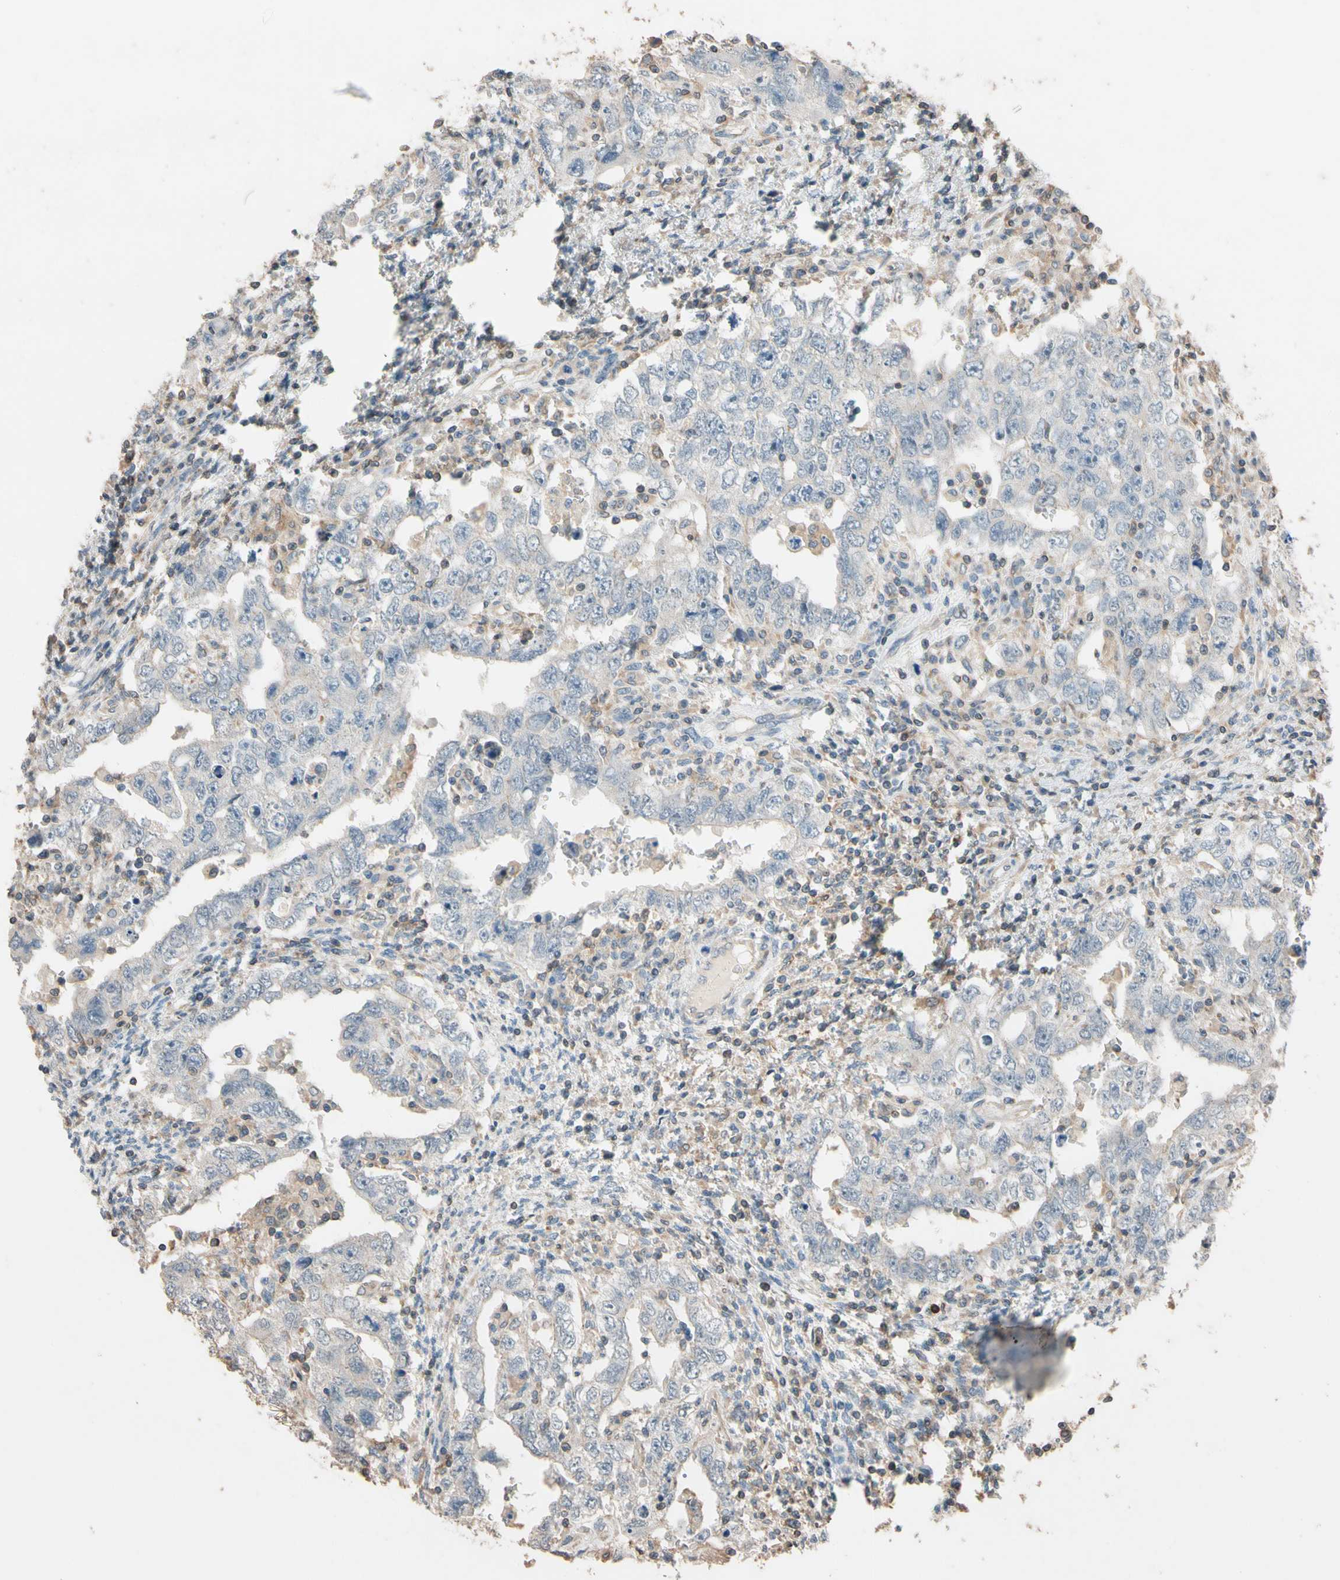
{"staining": {"intensity": "negative", "quantity": "none", "location": "none"}, "tissue": "testis cancer", "cell_type": "Tumor cells", "image_type": "cancer", "snomed": [{"axis": "morphology", "description": "Carcinoma, Embryonal, NOS"}, {"axis": "topography", "description": "Testis"}], "caption": "The micrograph demonstrates no staining of tumor cells in testis cancer (embryonal carcinoma).", "gene": "MAP3K7", "patient": {"sex": "male", "age": 26}}